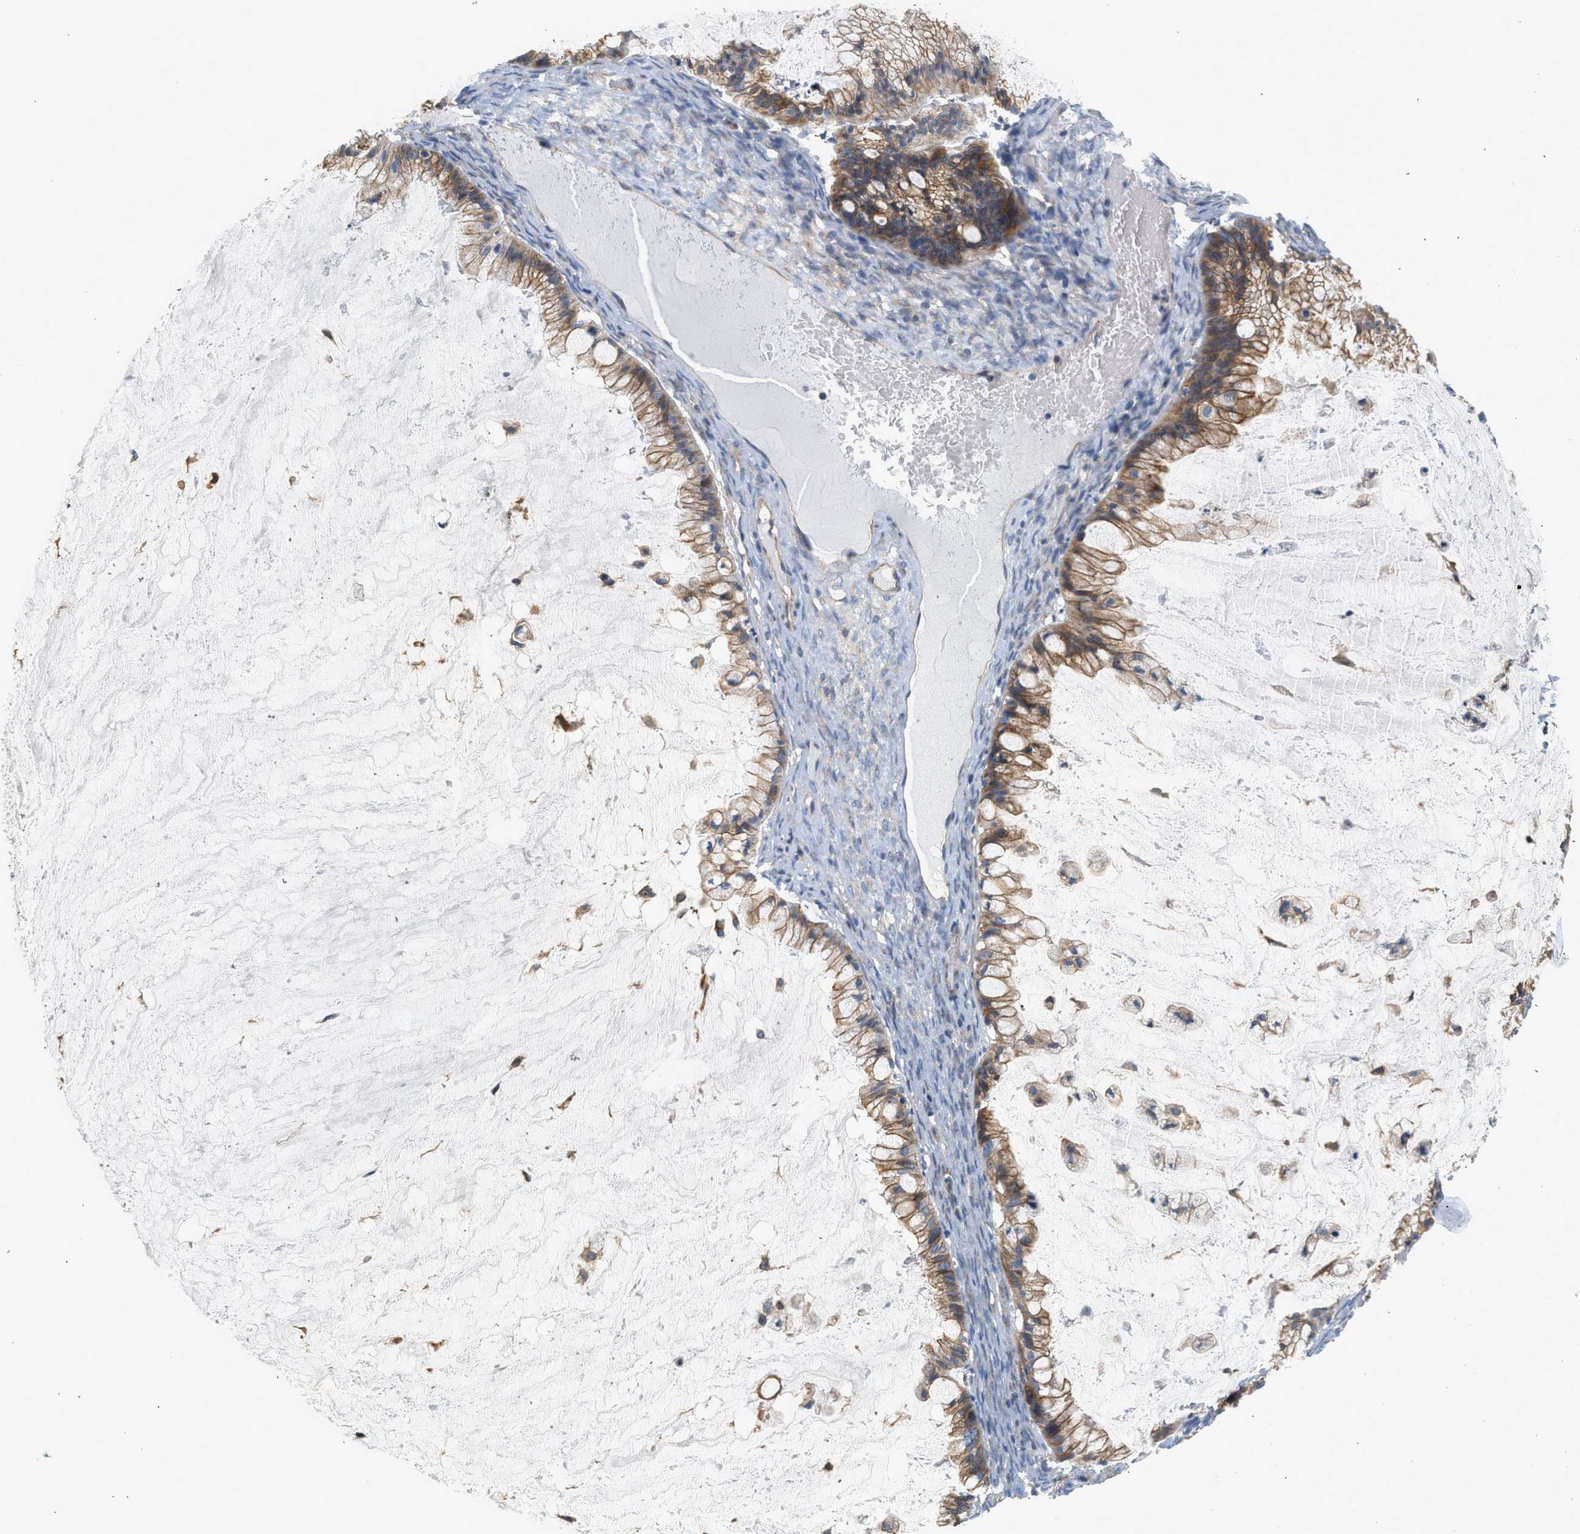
{"staining": {"intensity": "moderate", "quantity": ">75%", "location": "cytoplasmic/membranous"}, "tissue": "ovarian cancer", "cell_type": "Tumor cells", "image_type": "cancer", "snomed": [{"axis": "morphology", "description": "Cystadenocarcinoma, mucinous, NOS"}, {"axis": "topography", "description": "Ovary"}], "caption": "This is a histology image of IHC staining of mucinous cystadenocarcinoma (ovarian), which shows moderate expression in the cytoplasmic/membranous of tumor cells.", "gene": "CTXN1", "patient": {"sex": "female", "age": 57}}